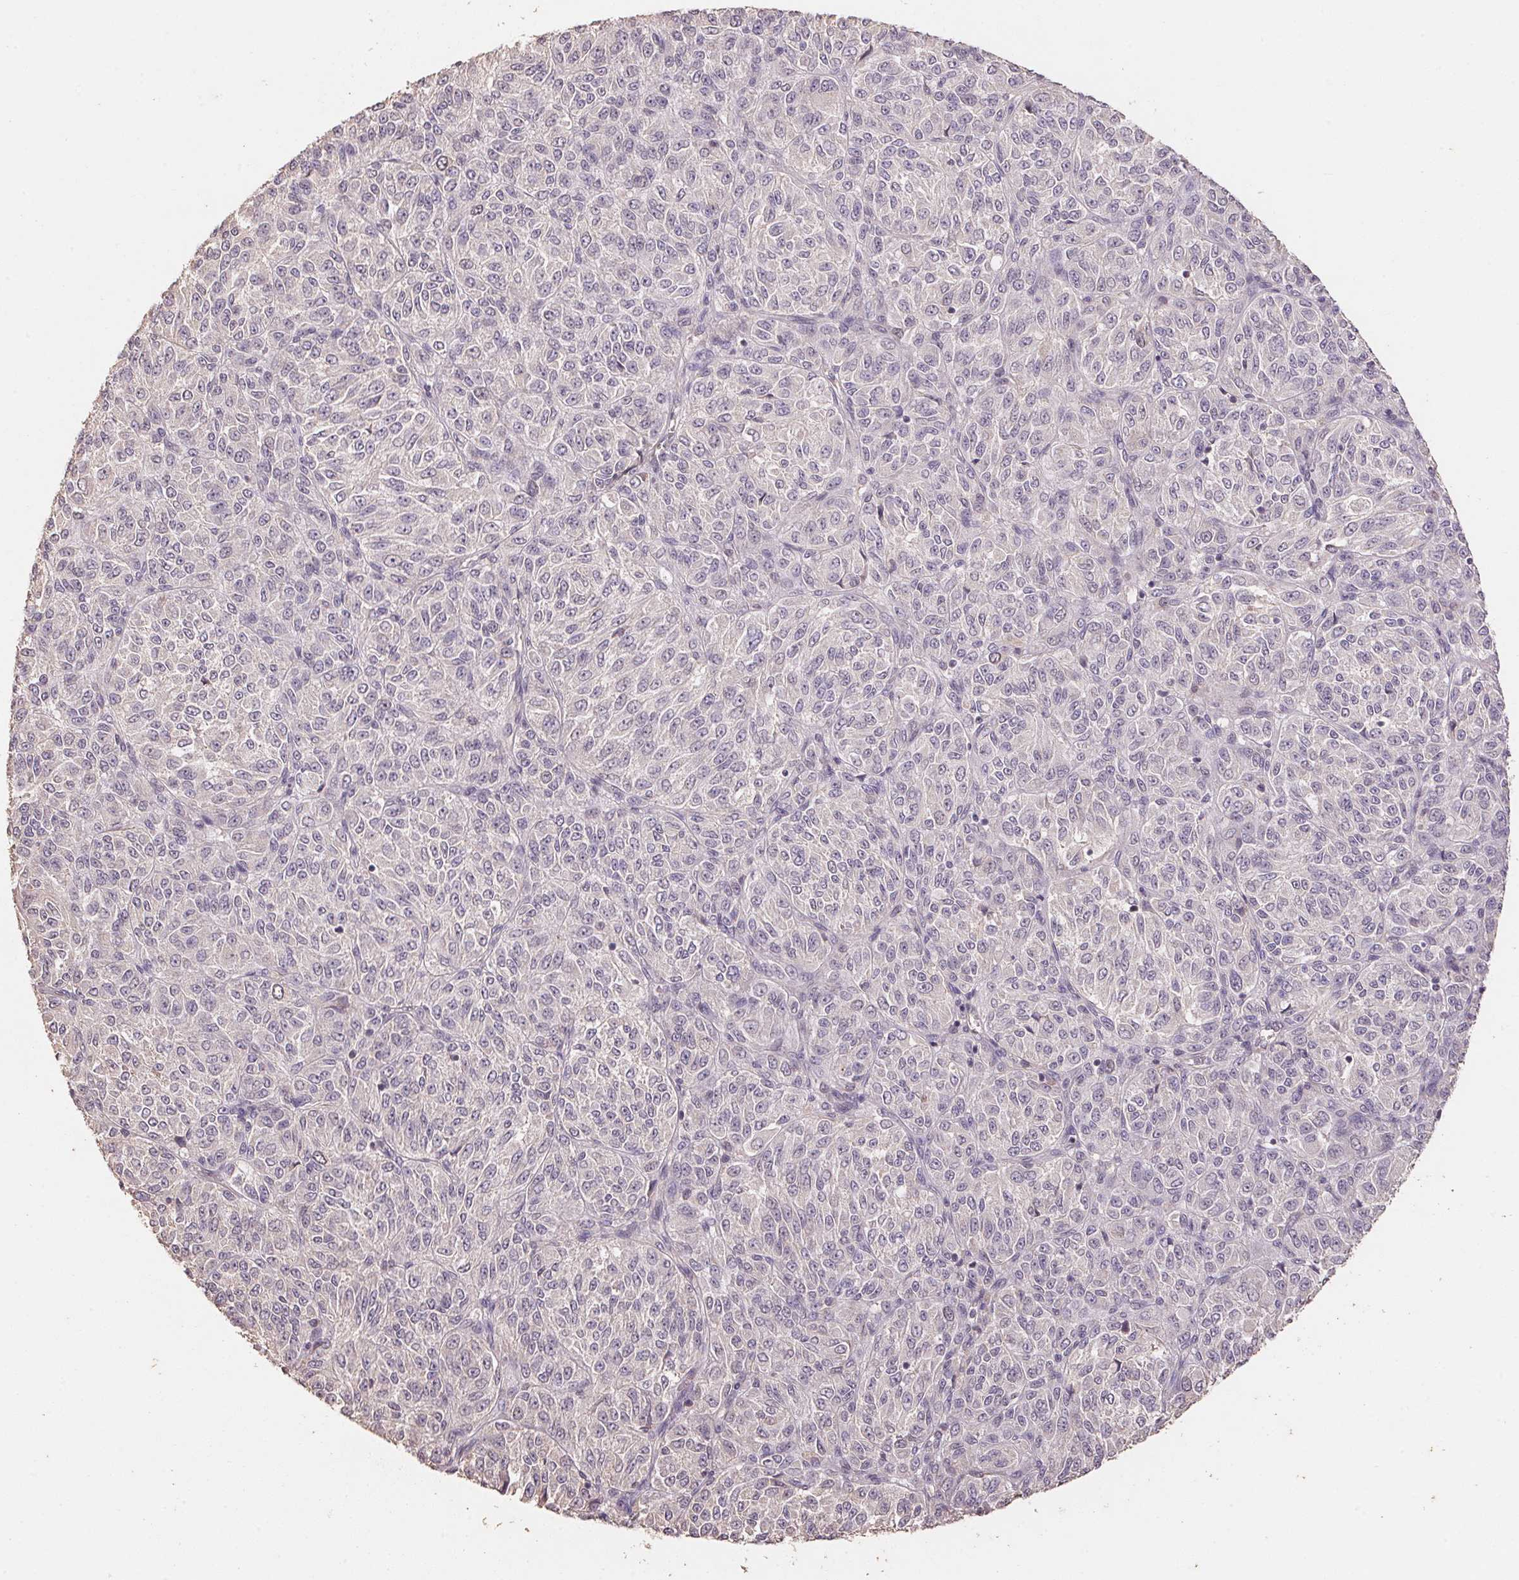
{"staining": {"intensity": "negative", "quantity": "none", "location": "none"}, "tissue": "melanoma", "cell_type": "Tumor cells", "image_type": "cancer", "snomed": [{"axis": "morphology", "description": "Malignant melanoma, Metastatic site"}, {"axis": "topography", "description": "Brain"}], "caption": "This is a histopathology image of immunohistochemistry staining of malignant melanoma (metastatic site), which shows no expression in tumor cells.", "gene": "CENPF", "patient": {"sex": "female", "age": 56}}